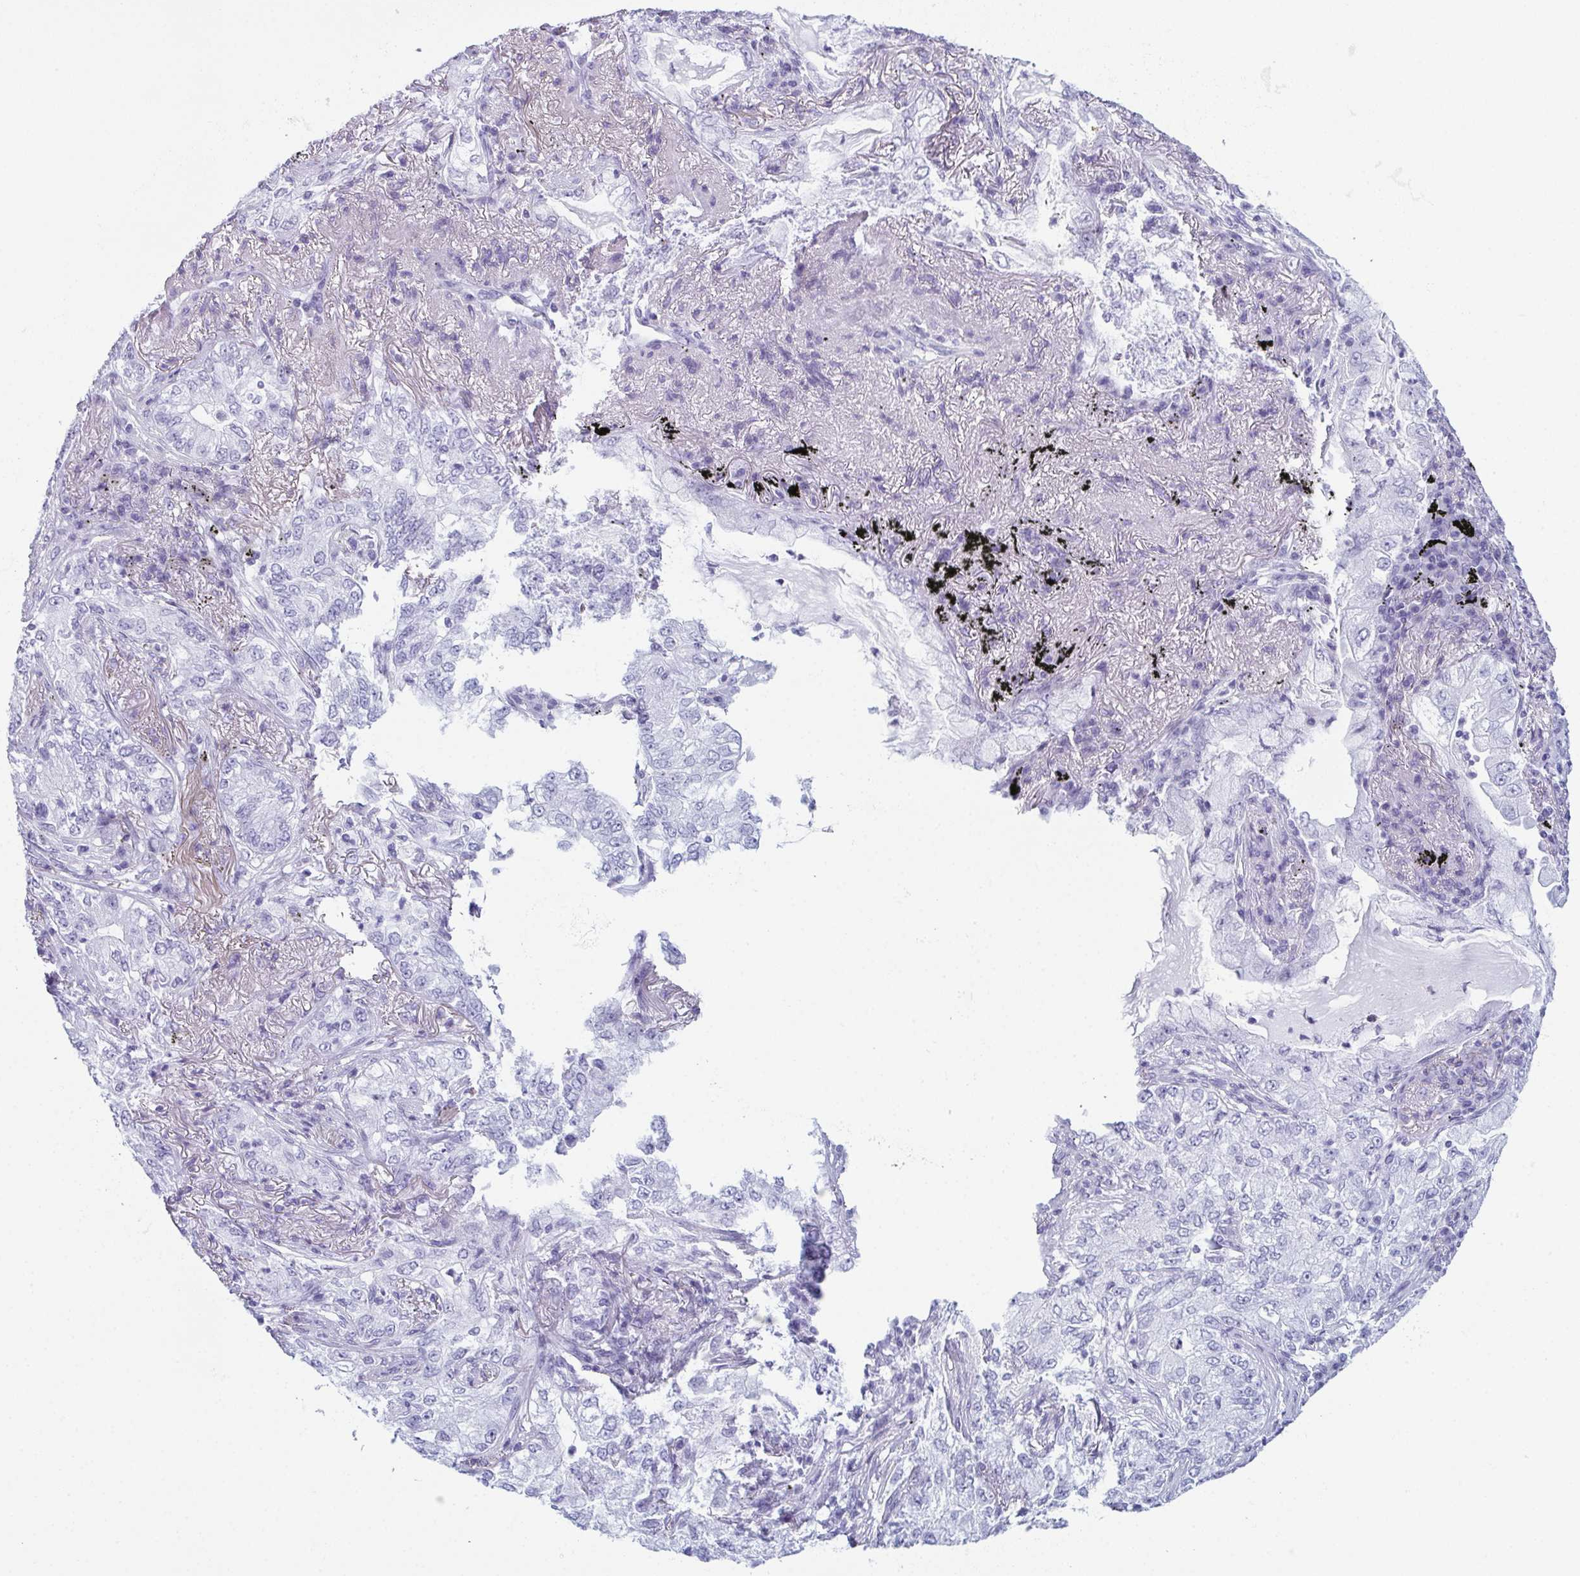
{"staining": {"intensity": "negative", "quantity": "none", "location": "none"}, "tissue": "lung cancer", "cell_type": "Tumor cells", "image_type": "cancer", "snomed": [{"axis": "morphology", "description": "Adenocarcinoma, NOS"}, {"axis": "topography", "description": "Lung"}], "caption": "Lung cancer stained for a protein using immunohistochemistry reveals no staining tumor cells.", "gene": "ENKUR", "patient": {"sex": "female", "age": 73}}